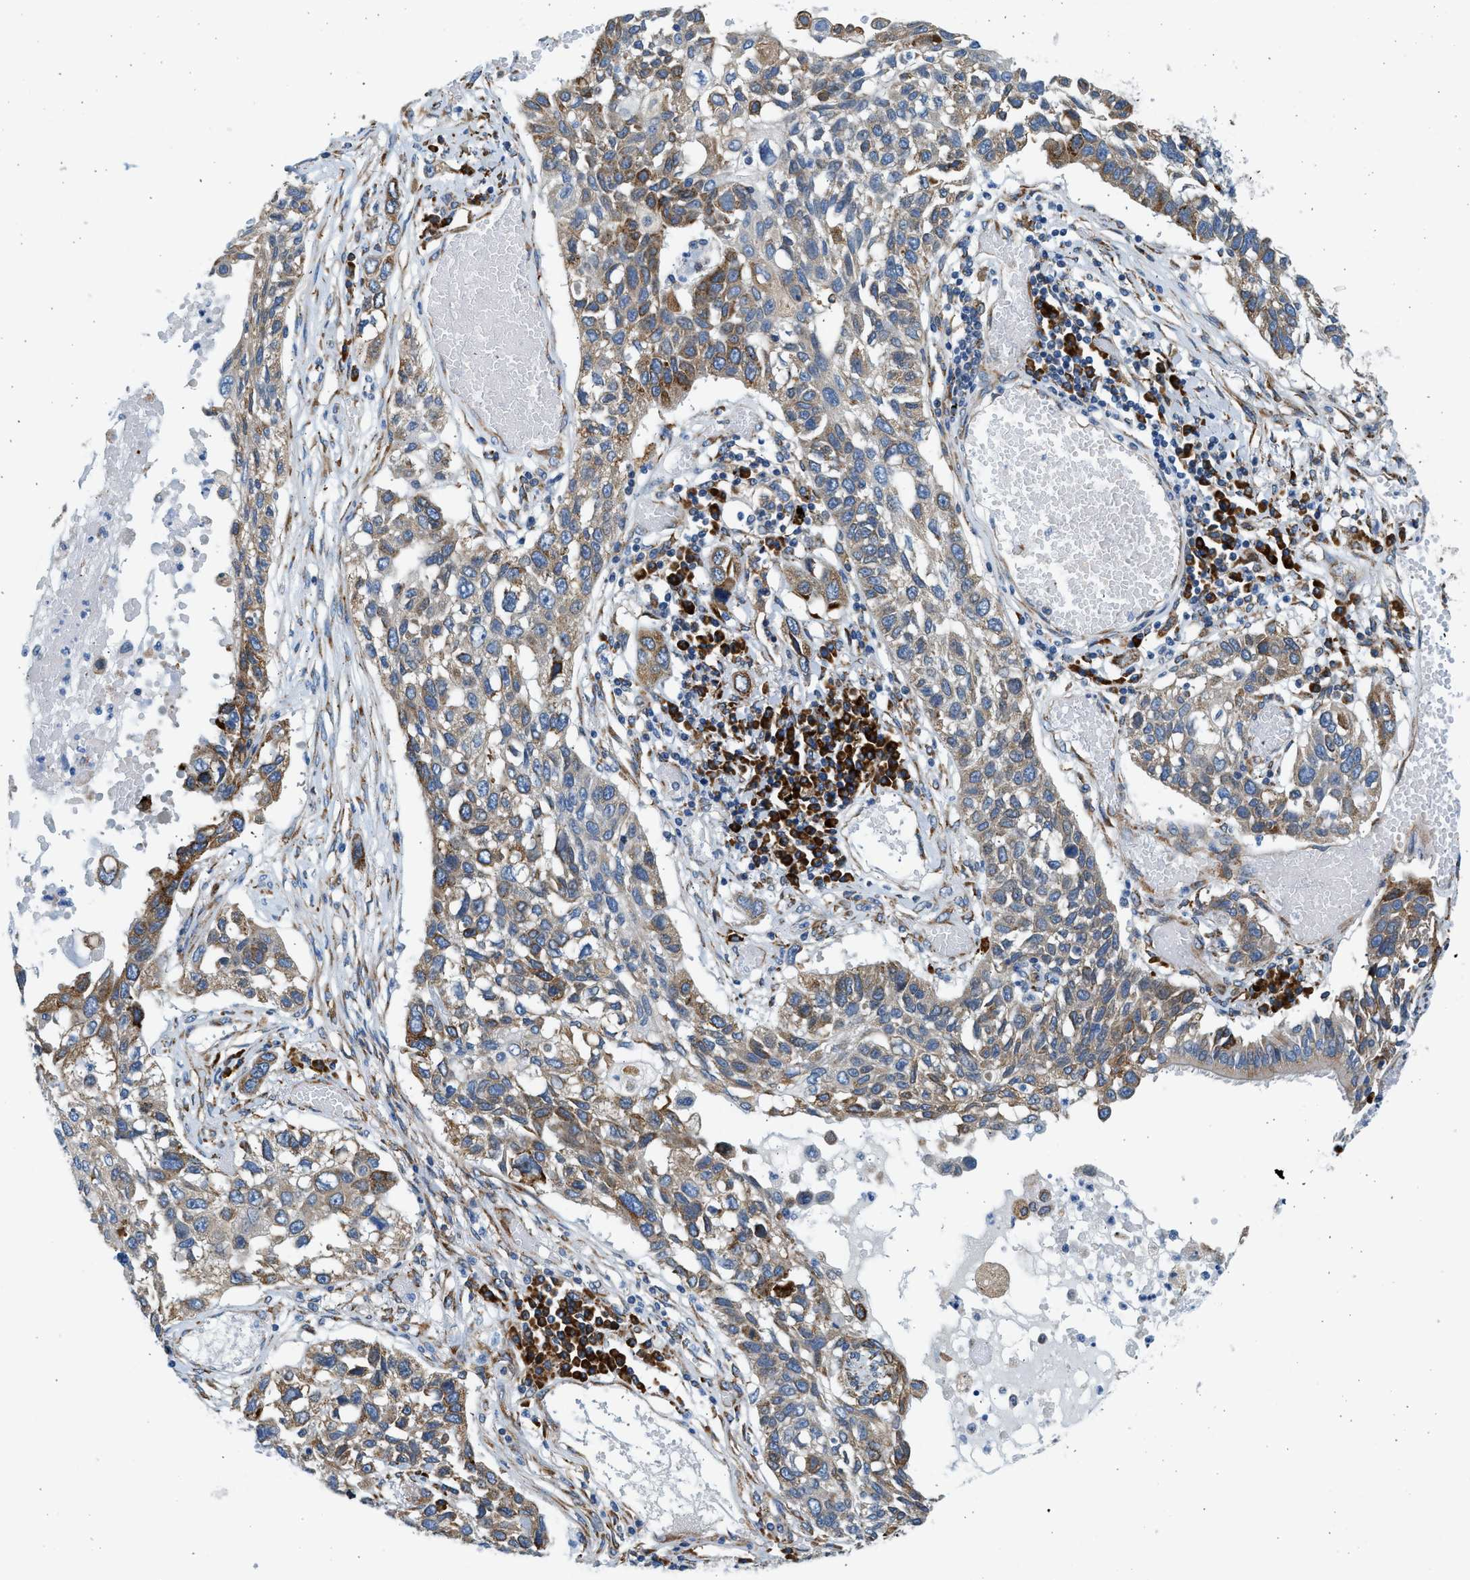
{"staining": {"intensity": "moderate", "quantity": "25%-75%", "location": "cytoplasmic/membranous"}, "tissue": "lung cancer", "cell_type": "Tumor cells", "image_type": "cancer", "snomed": [{"axis": "morphology", "description": "Squamous cell carcinoma, NOS"}, {"axis": "topography", "description": "Lung"}], "caption": "The photomicrograph reveals staining of lung cancer (squamous cell carcinoma), revealing moderate cytoplasmic/membranous protein expression (brown color) within tumor cells. Immunohistochemistry (ihc) stains the protein of interest in brown and the nuclei are stained blue.", "gene": "CNTN6", "patient": {"sex": "male", "age": 71}}